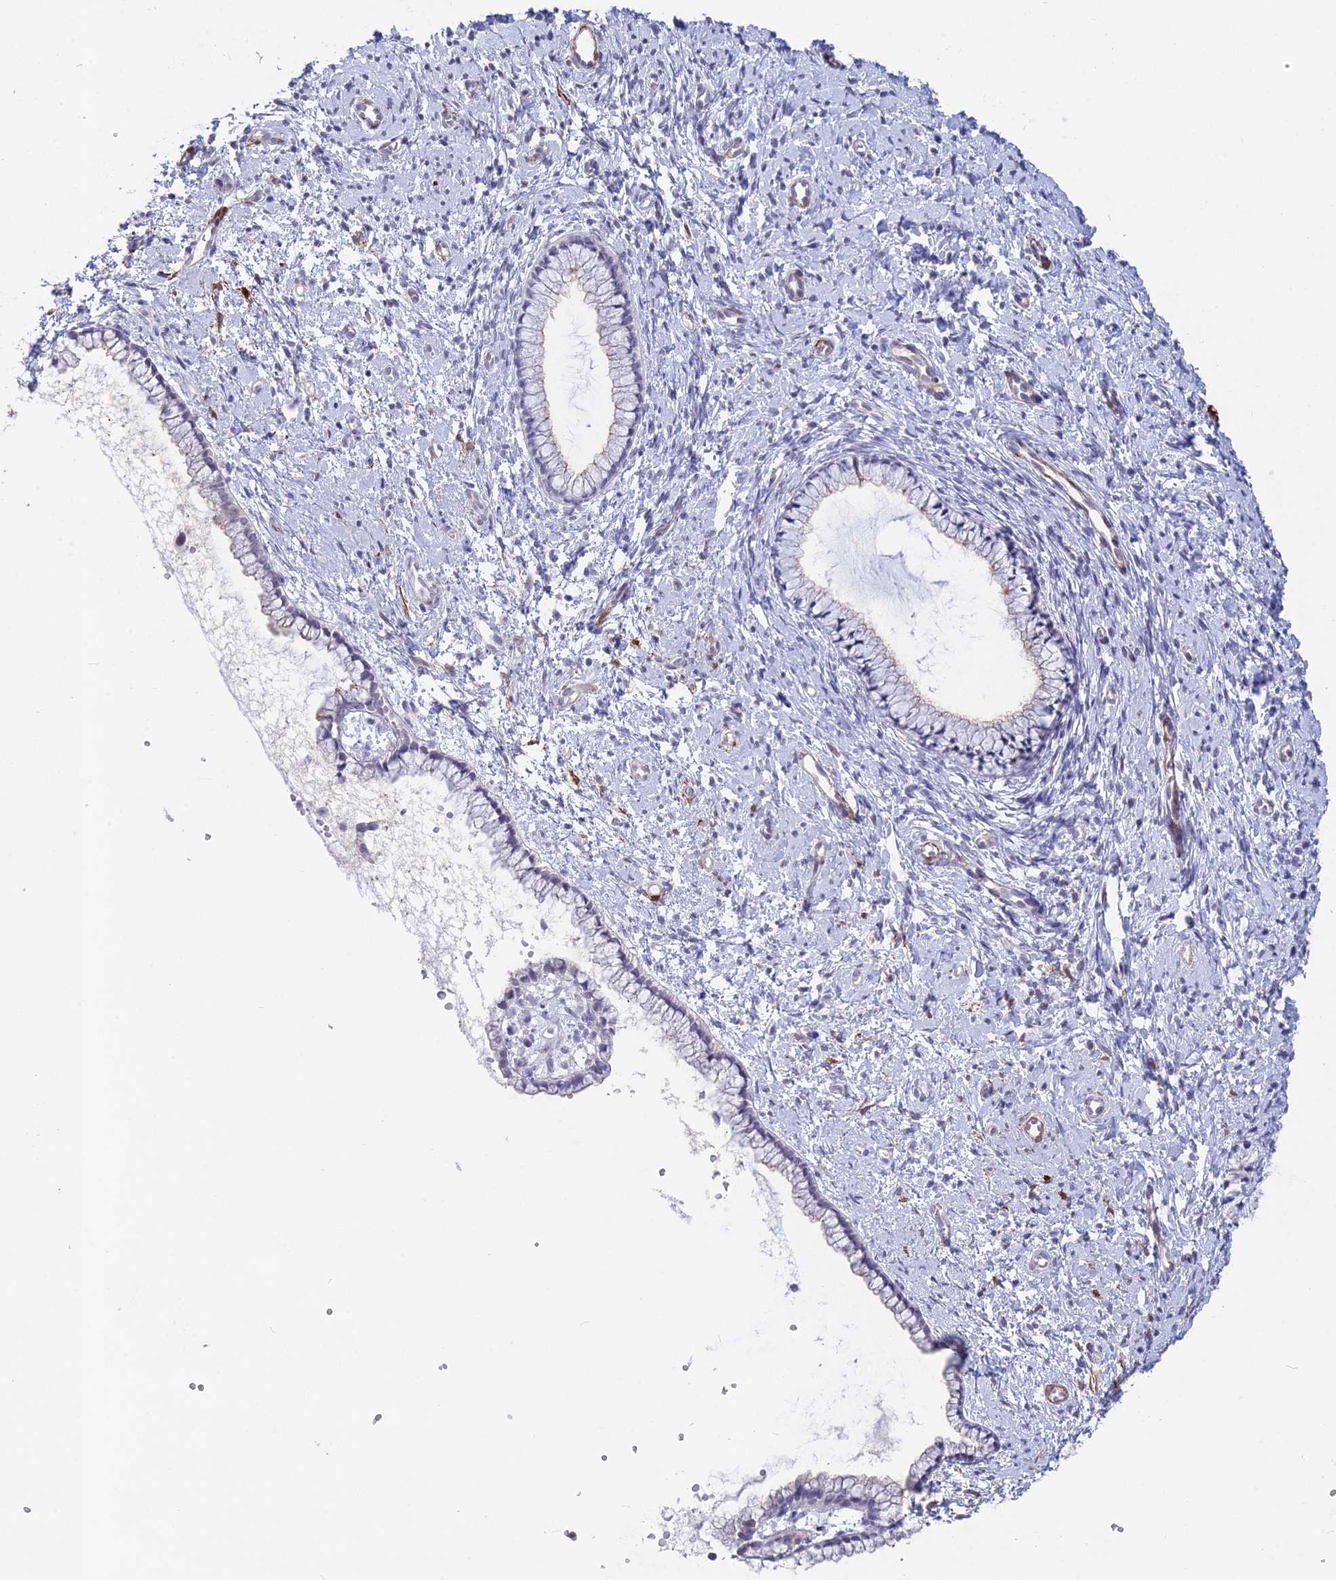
{"staining": {"intensity": "negative", "quantity": "none", "location": "none"}, "tissue": "cervix", "cell_type": "Glandular cells", "image_type": "normal", "snomed": [{"axis": "morphology", "description": "Normal tissue, NOS"}, {"axis": "topography", "description": "Cervix"}], "caption": "A micrograph of cervix stained for a protein exhibits no brown staining in glandular cells. Brightfield microscopy of IHC stained with DAB (brown) and hematoxylin (blue), captured at high magnification.", "gene": "CCDC154", "patient": {"sex": "female", "age": 57}}